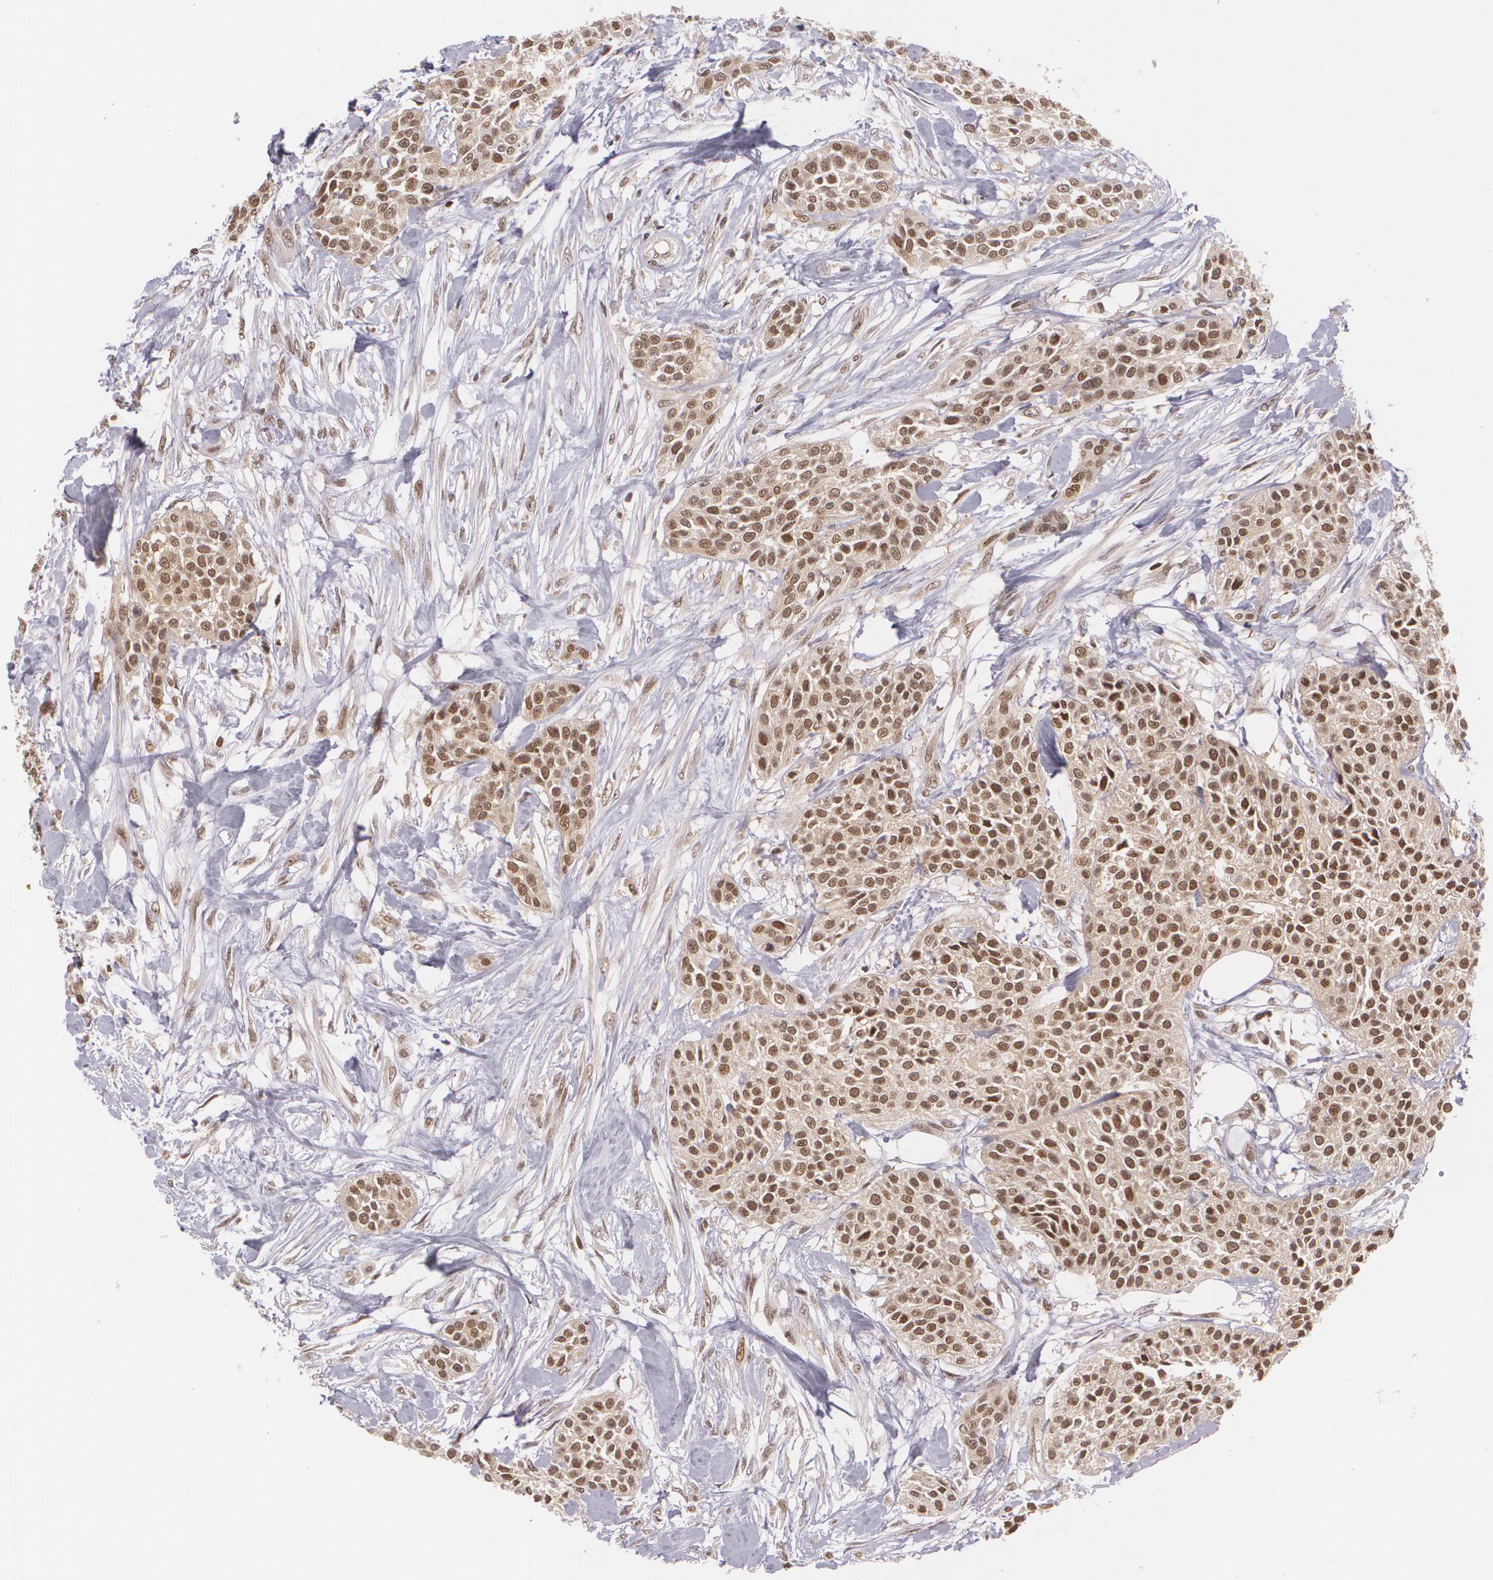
{"staining": {"intensity": "moderate", "quantity": "25%-75%", "location": "cytoplasmic/membranous,nuclear"}, "tissue": "urothelial cancer", "cell_type": "Tumor cells", "image_type": "cancer", "snomed": [{"axis": "morphology", "description": "Urothelial carcinoma, High grade"}, {"axis": "topography", "description": "Urinary bladder"}], "caption": "Tumor cells show medium levels of moderate cytoplasmic/membranous and nuclear staining in approximately 25%-75% of cells in human urothelial cancer.", "gene": "CUL2", "patient": {"sex": "male", "age": 56}}